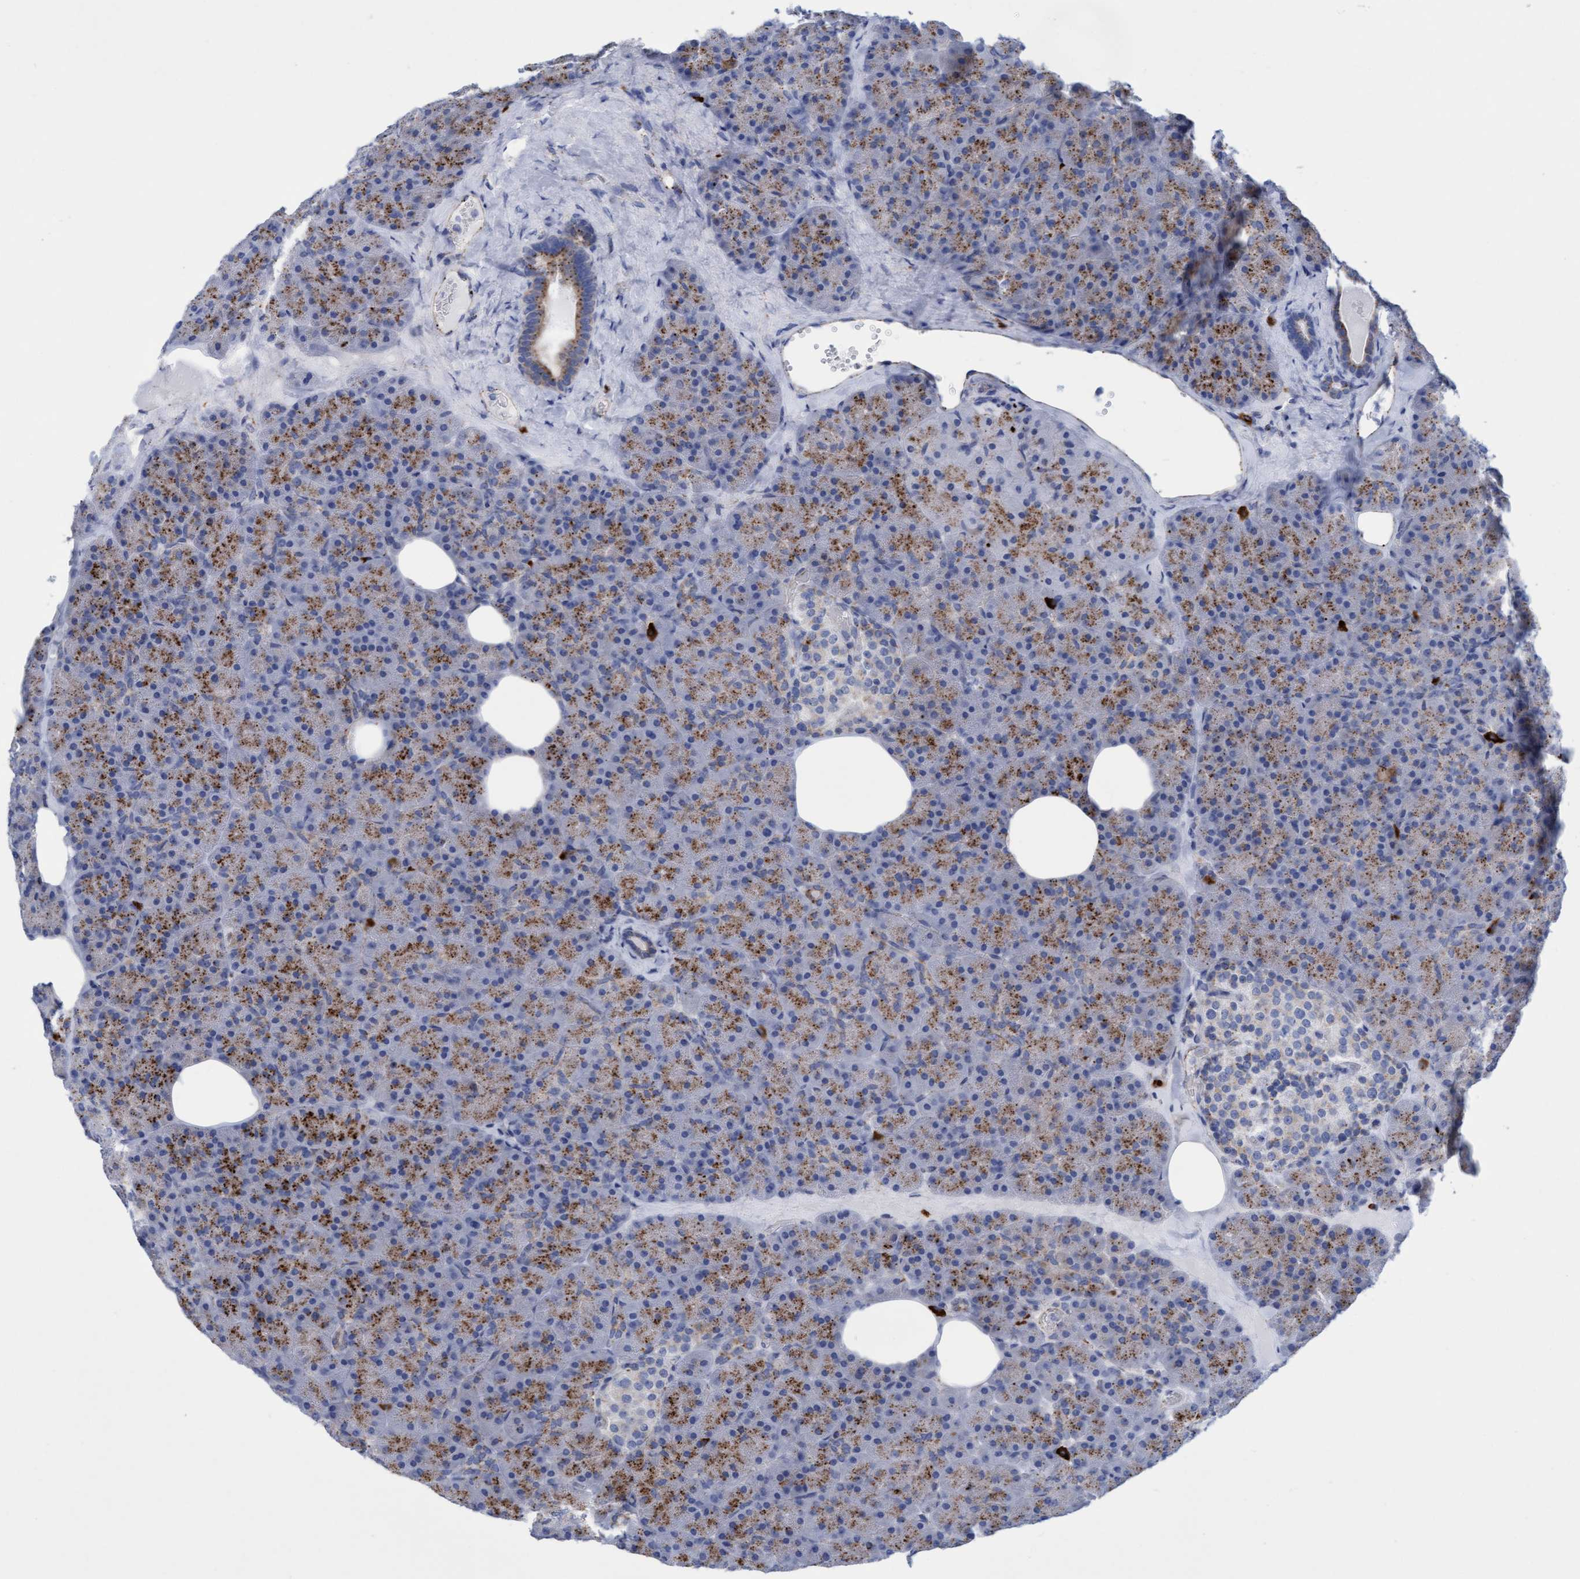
{"staining": {"intensity": "moderate", "quantity": ">75%", "location": "cytoplasmic/membranous"}, "tissue": "pancreas", "cell_type": "Exocrine glandular cells", "image_type": "normal", "snomed": [{"axis": "morphology", "description": "Normal tissue, NOS"}, {"axis": "morphology", "description": "Carcinoid, malignant, NOS"}, {"axis": "topography", "description": "Pancreas"}], "caption": "A medium amount of moderate cytoplasmic/membranous expression is present in approximately >75% of exocrine glandular cells in normal pancreas. (Stains: DAB (3,3'-diaminobenzidine) in brown, nuclei in blue, Microscopy: brightfield microscopy at high magnification).", "gene": "SGSH", "patient": {"sex": "female", "age": 35}}